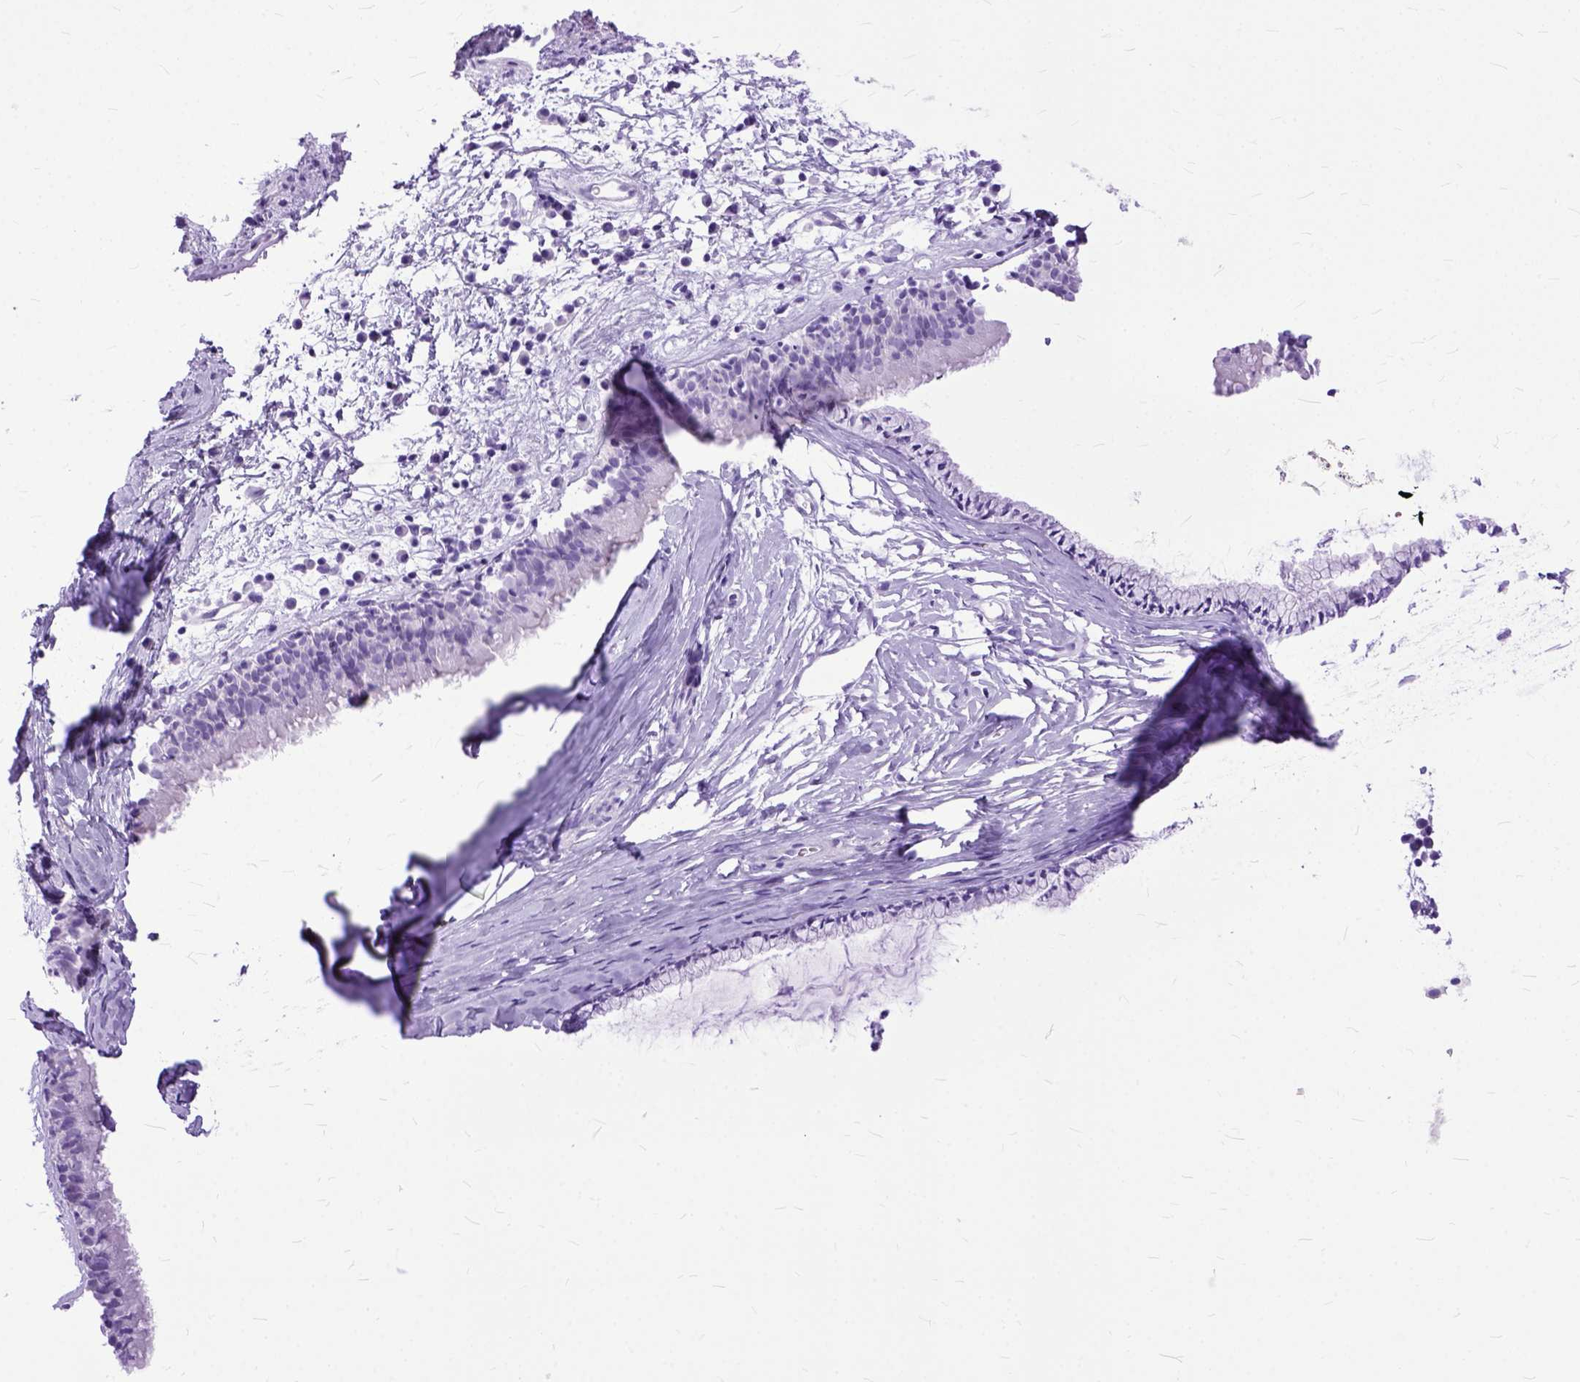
{"staining": {"intensity": "negative", "quantity": "none", "location": "none"}, "tissue": "nasopharynx", "cell_type": "Respiratory epithelial cells", "image_type": "normal", "snomed": [{"axis": "morphology", "description": "Normal tissue, NOS"}, {"axis": "topography", "description": "Nasopharynx"}], "caption": "High magnification brightfield microscopy of unremarkable nasopharynx stained with DAB (3,3'-diaminobenzidine) (brown) and counterstained with hematoxylin (blue): respiratory epithelial cells show no significant positivity. (DAB (3,3'-diaminobenzidine) IHC visualized using brightfield microscopy, high magnification).", "gene": "GNGT1", "patient": {"sex": "male", "age": 24}}